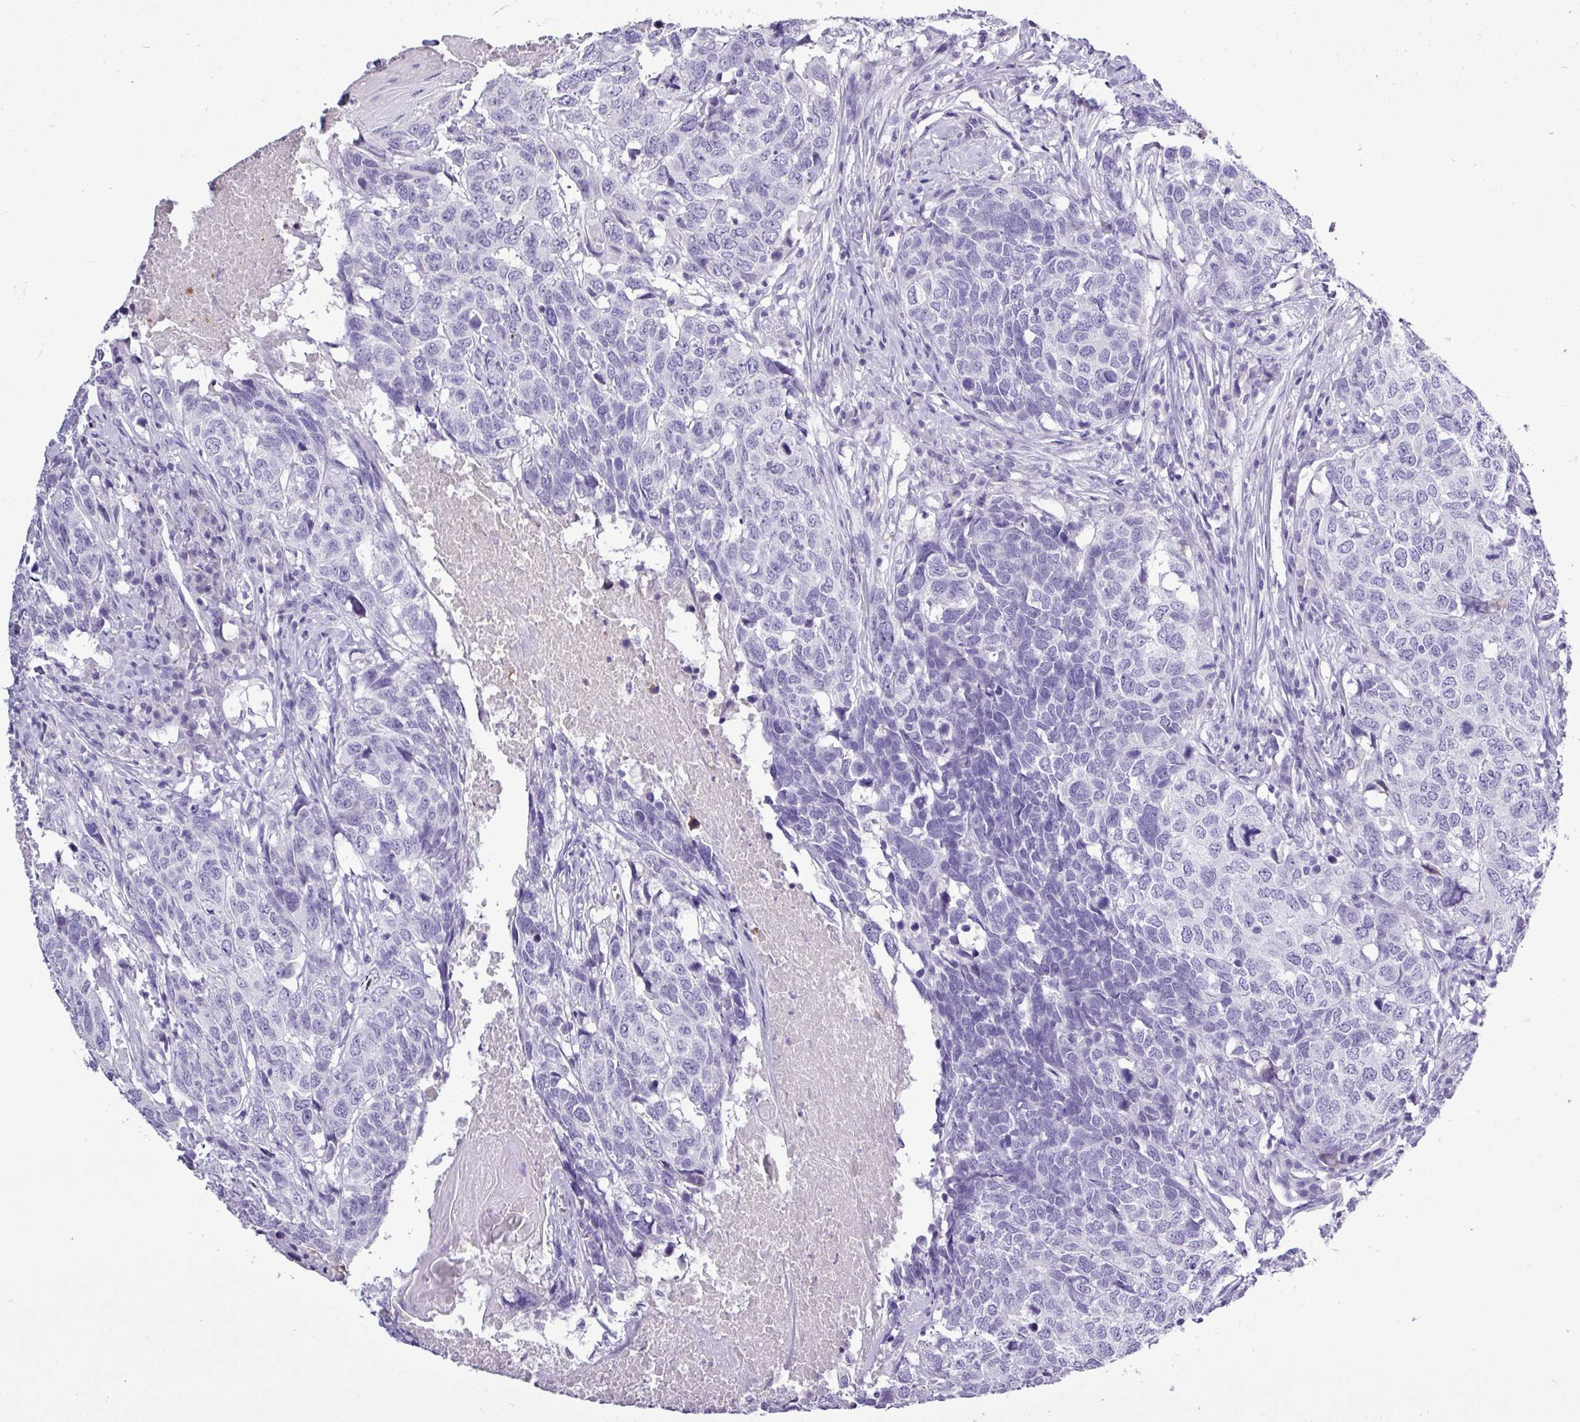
{"staining": {"intensity": "negative", "quantity": "none", "location": "none"}, "tissue": "head and neck cancer", "cell_type": "Tumor cells", "image_type": "cancer", "snomed": [{"axis": "morphology", "description": "Squamous cell carcinoma, NOS"}, {"axis": "topography", "description": "Head-Neck"}], "caption": "IHC of head and neck cancer demonstrates no positivity in tumor cells. (DAB (3,3'-diaminobenzidine) IHC visualized using brightfield microscopy, high magnification).", "gene": "TMEM91", "patient": {"sex": "male", "age": 66}}